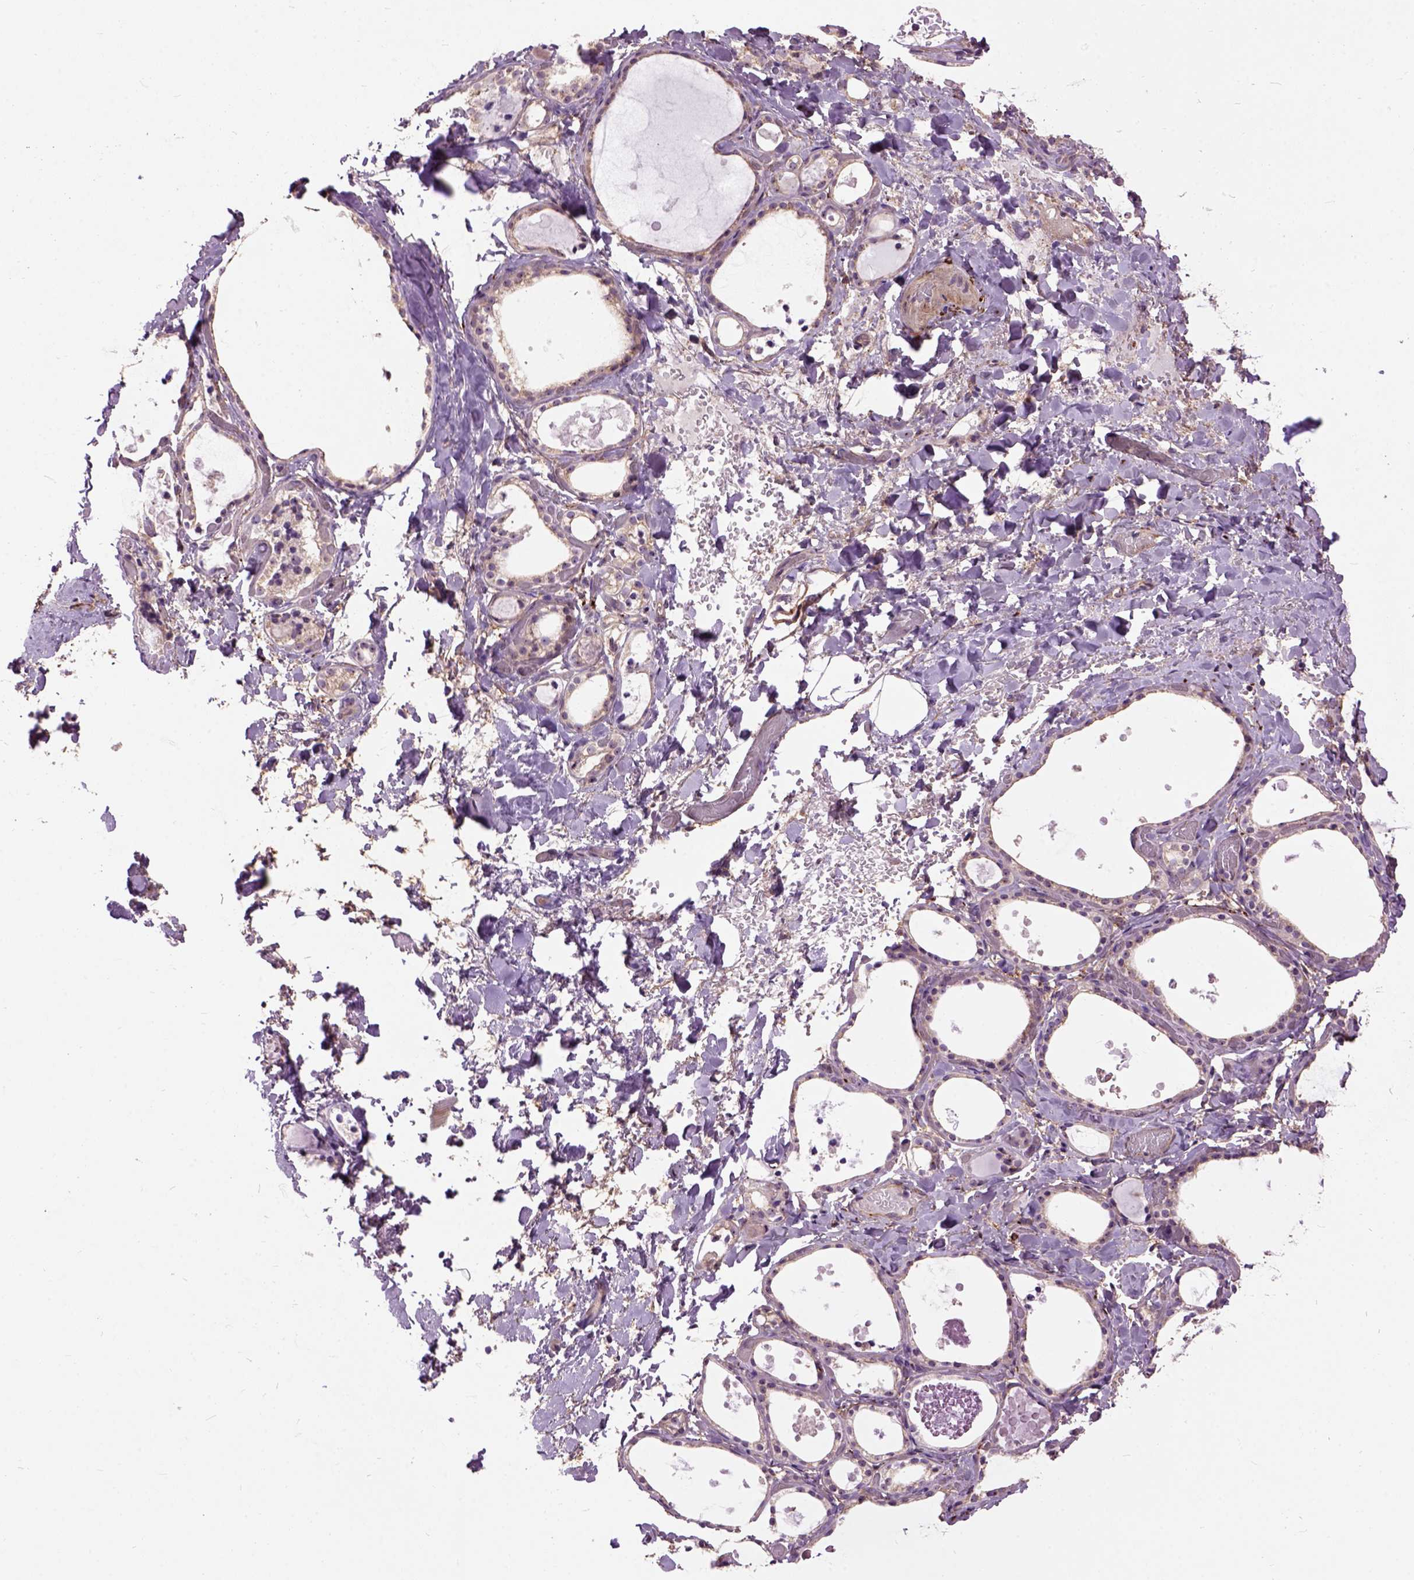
{"staining": {"intensity": "weak", "quantity": "25%-75%", "location": "cytoplasmic/membranous"}, "tissue": "thyroid gland", "cell_type": "Glandular cells", "image_type": "normal", "snomed": [{"axis": "morphology", "description": "Normal tissue, NOS"}, {"axis": "topography", "description": "Thyroid gland"}], "caption": "Thyroid gland stained with DAB IHC exhibits low levels of weak cytoplasmic/membranous staining in approximately 25%-75% of glandular cells. The staining was performed using DAB (3,3'-diaminobenzidine) to visualize the protein expression in brown, while the nuclei were stained in blue with hematoxylin (Magnification: 20x).", "gene": "MAPT", "patient": {"sex": "female", "age": 56}}